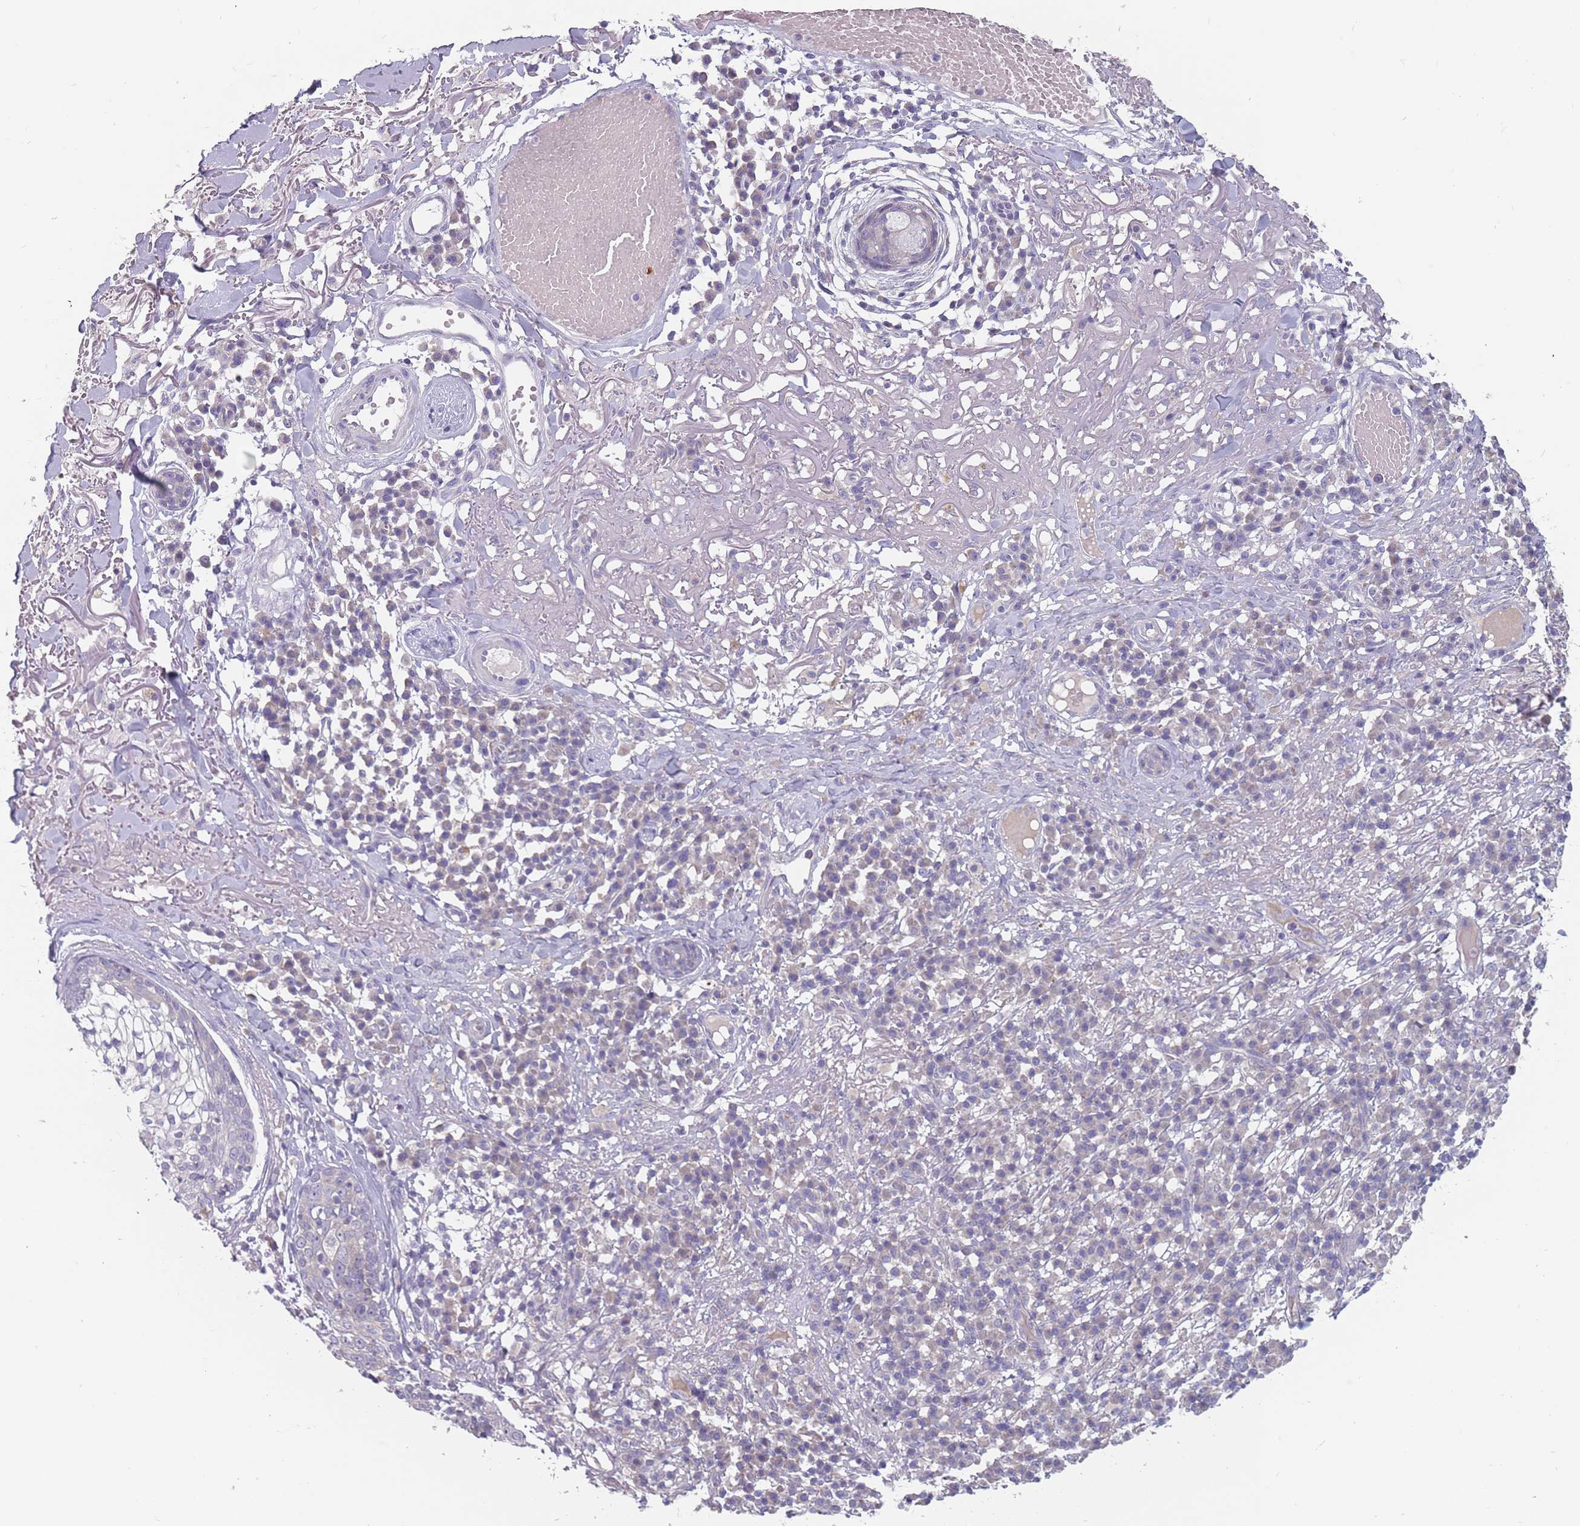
{"staining": {"intensity": "moderate", "quantity": "<25%", "location": "cytoplasmic/membranous"}, "tissue": "skin cancer", "cell_type": "Tumor cells", "image_type": "cancer", "snomed": [{"axis": "morphology", "description": "Squamous cell carcinoma in situ, NOS"}, {"axis": "morphology", "description": "Squamous cell carcinoma, NOS"}, {"axis": "topography", "description": "Skin"}], "caption": "Tumor cells show low levels of moderate cytoplasmic/membranous staining in about <25% of cells in human skin squamous cell carcinoma. The staining was performed using DAB (3,3'-diaminobenzidine) to visualize the protein expression in brown, while the nuclei were stained in blue with hematoxylin (Magnification: 20x).", "gene": "CMTR2", "patient": {"sex": "male", "age": 93}}